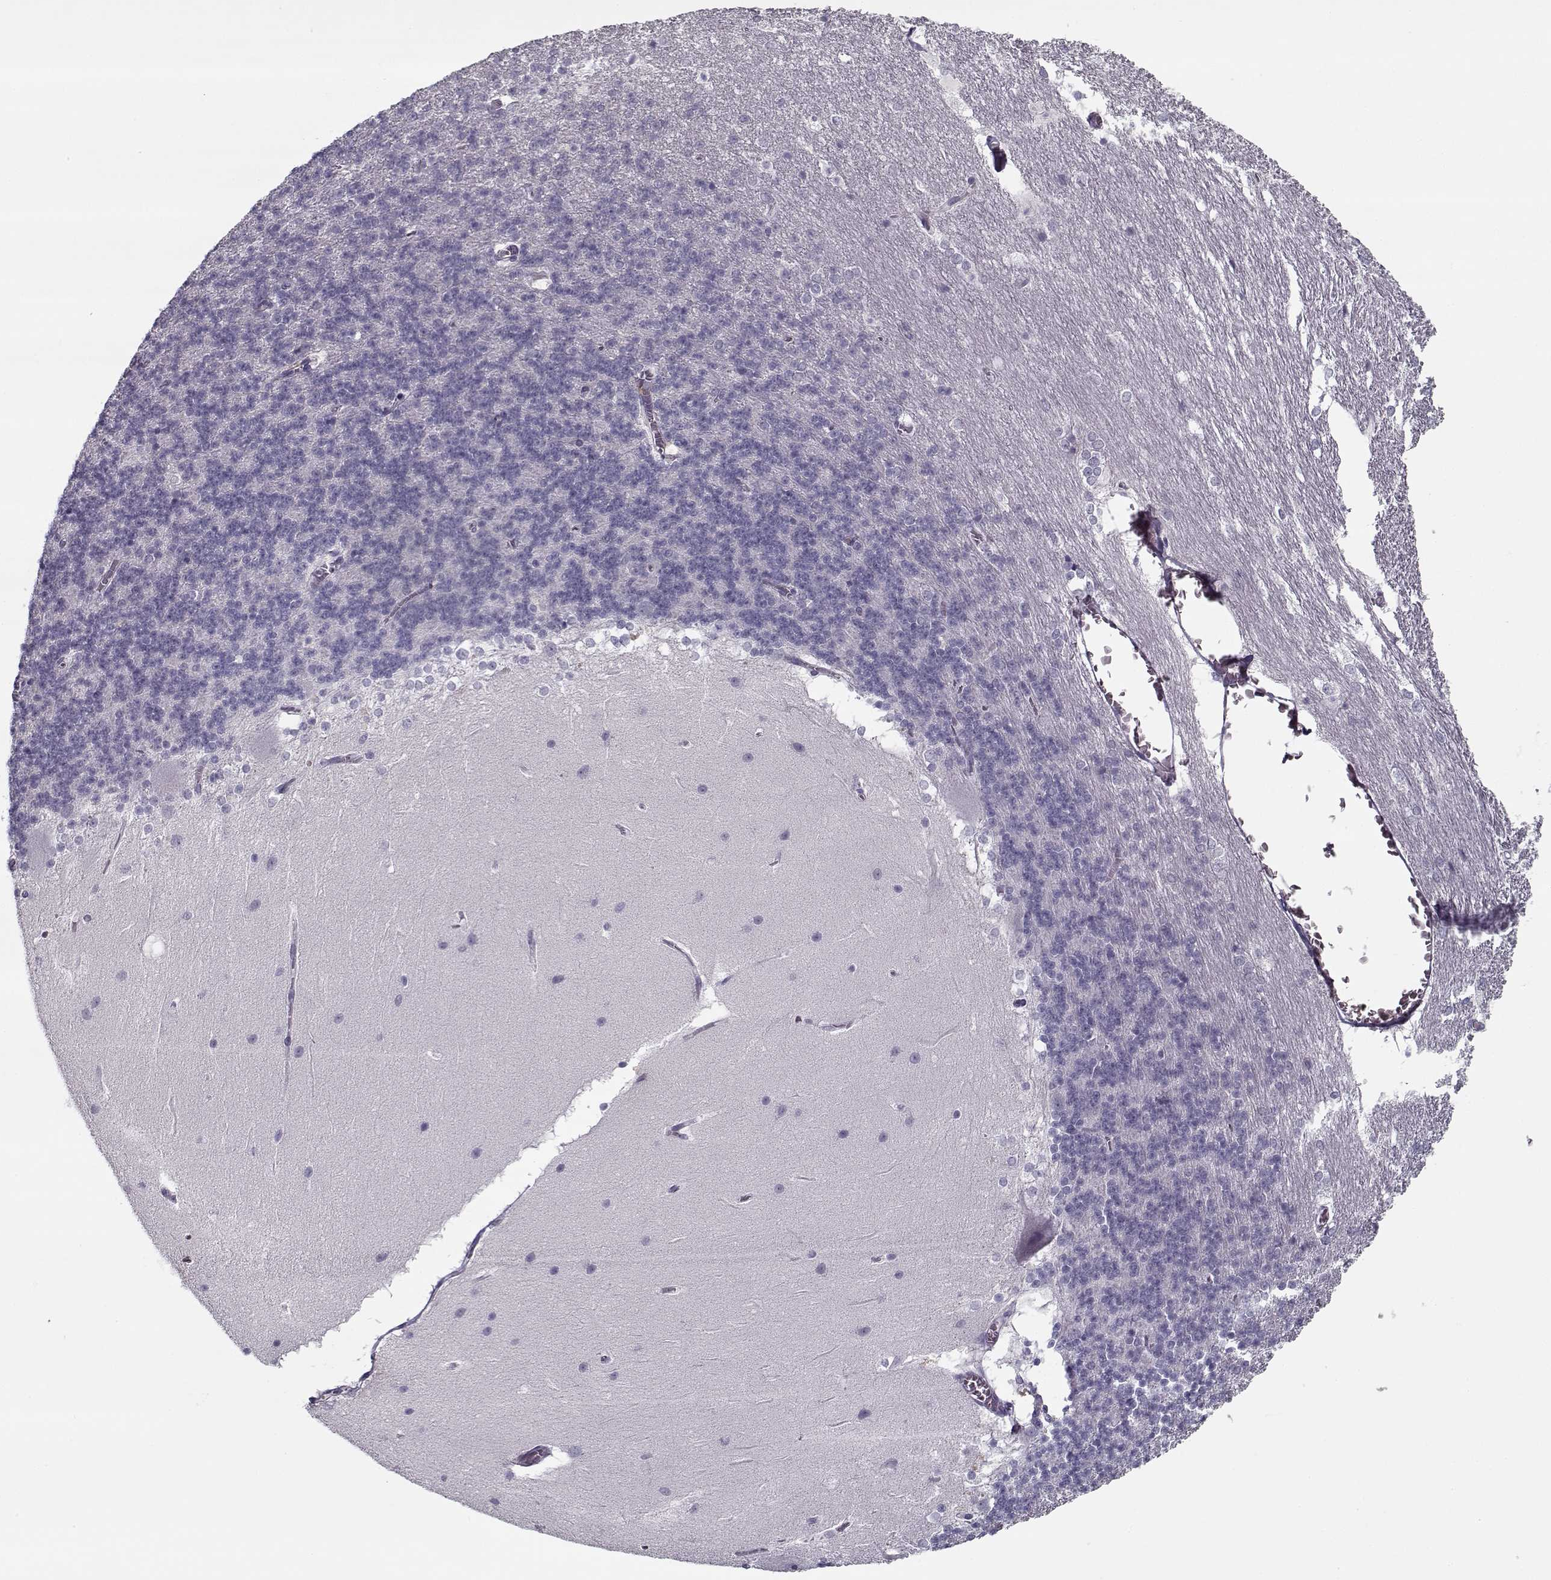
{"staining": {"intensity": "negative", "quantity": "none", "location": "none"}, "tissue": "cerebellum", "cell_type": "Cells in granular layer", "image_type": "normal", "snomed": [{"axis": "morphology", "description": "Normal tissue, NOS"}, {"axis": "topography", "description": "Cerebellum"}], "caption": "This histopathology image is of unremarkable cerebellum stained with IHC to label a protein in brown with the nuclei are counter-stained blue. There is no staining in cells in granular layer. The staining is performed using DAB (3,3'-diaminobenzidine) brown chromogen with nuclei counter-stained in using hematoxylin.", "gene": "SPACA9", "patient": {"sex": "female", "age": 19}}